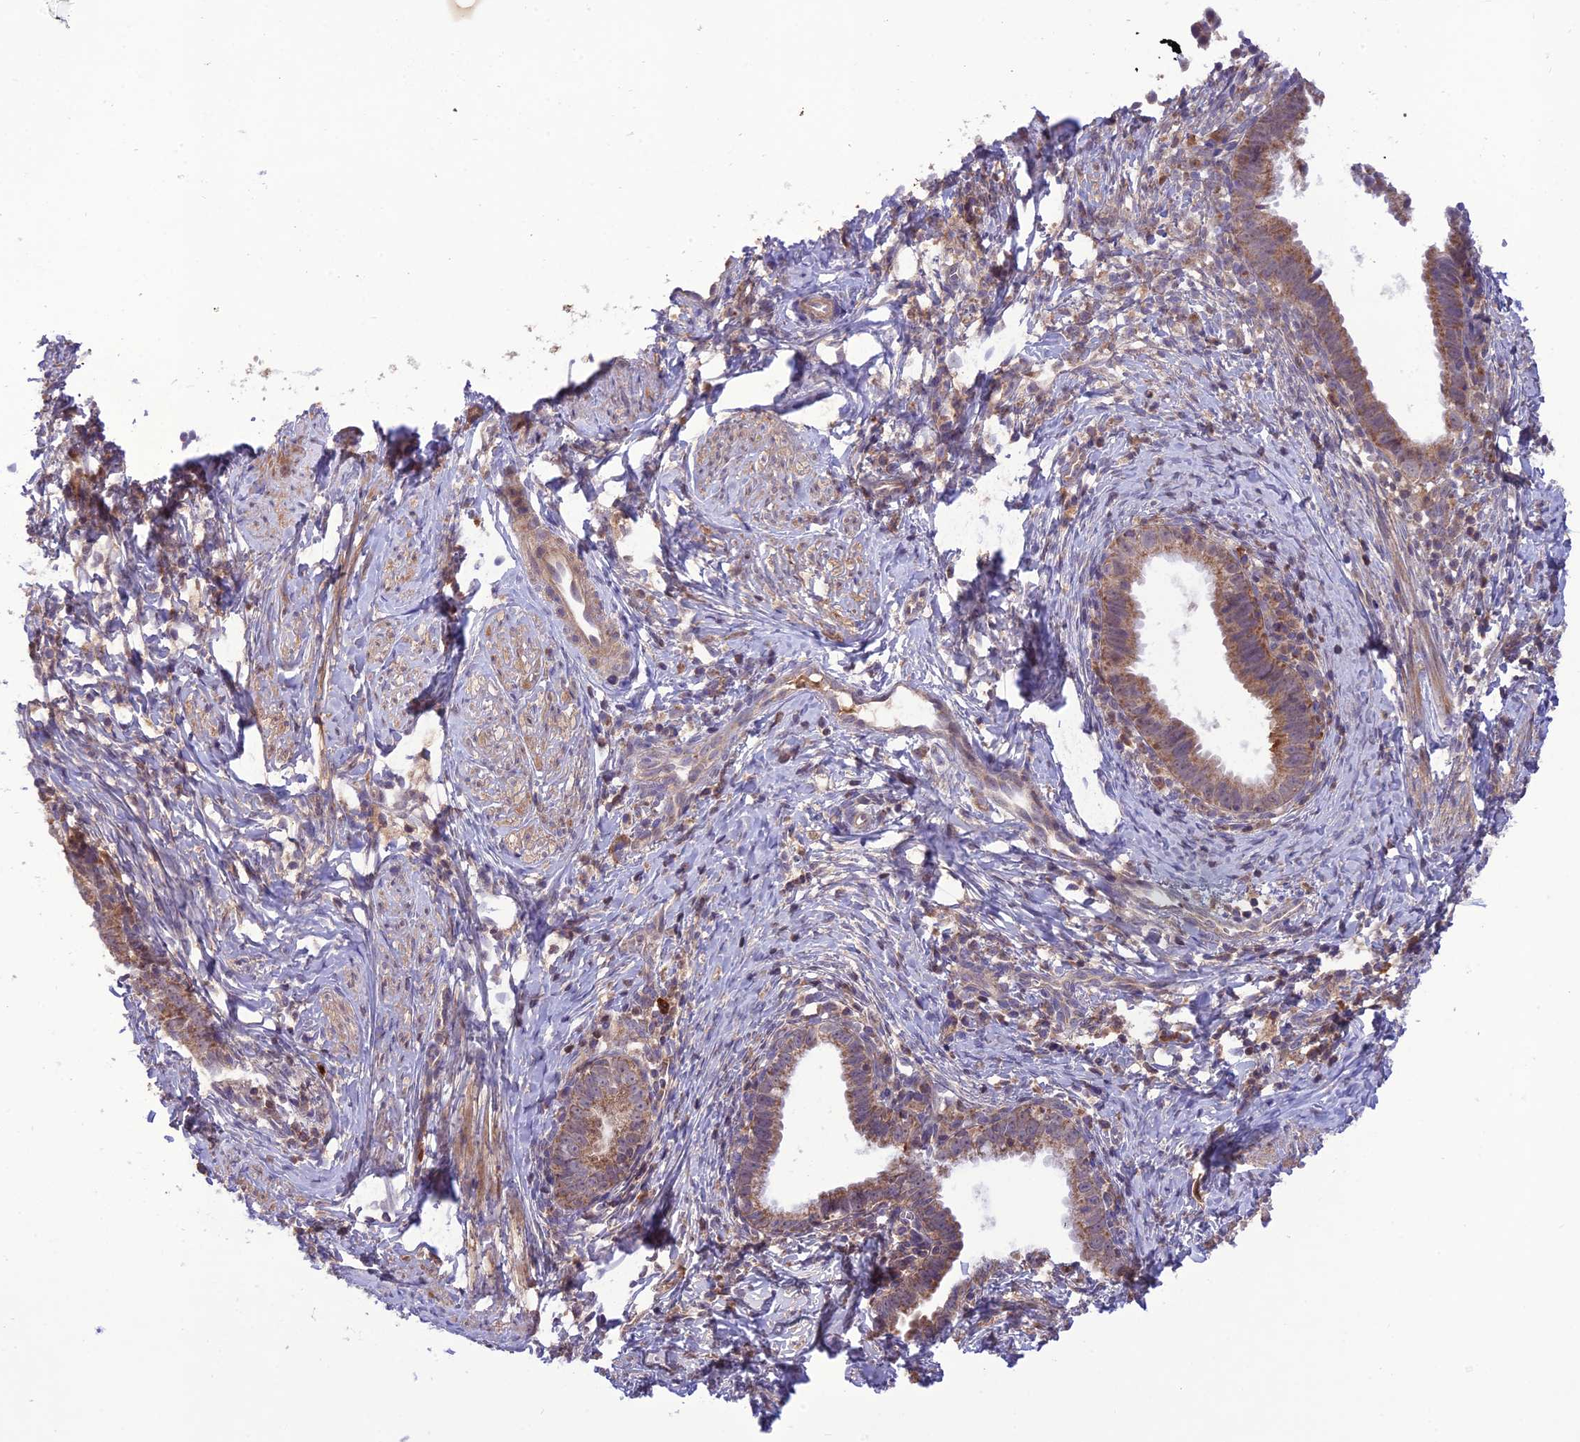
{"staining": {"intensity": "moderate", "quantity": ">75%", "location": "cytoplasmic/membranous"}, "tissue": "cervical cancer", "cell_type": "Tumor cells", "image_type": "cancer", "snomed": [{"axis": "morphology", "description": "Adenocarcinoma, NOS"}, {"axis": "topography", "description": "Cervix"}], "caption": "Cervical cancer stained for a protein (brown) demonstrates moderate cytoplasmic/membranous positive positivity in approximately >75% of tumor cells.", "gene": "NDUFC1", "patient": {"sex": "female", "age": 36}}